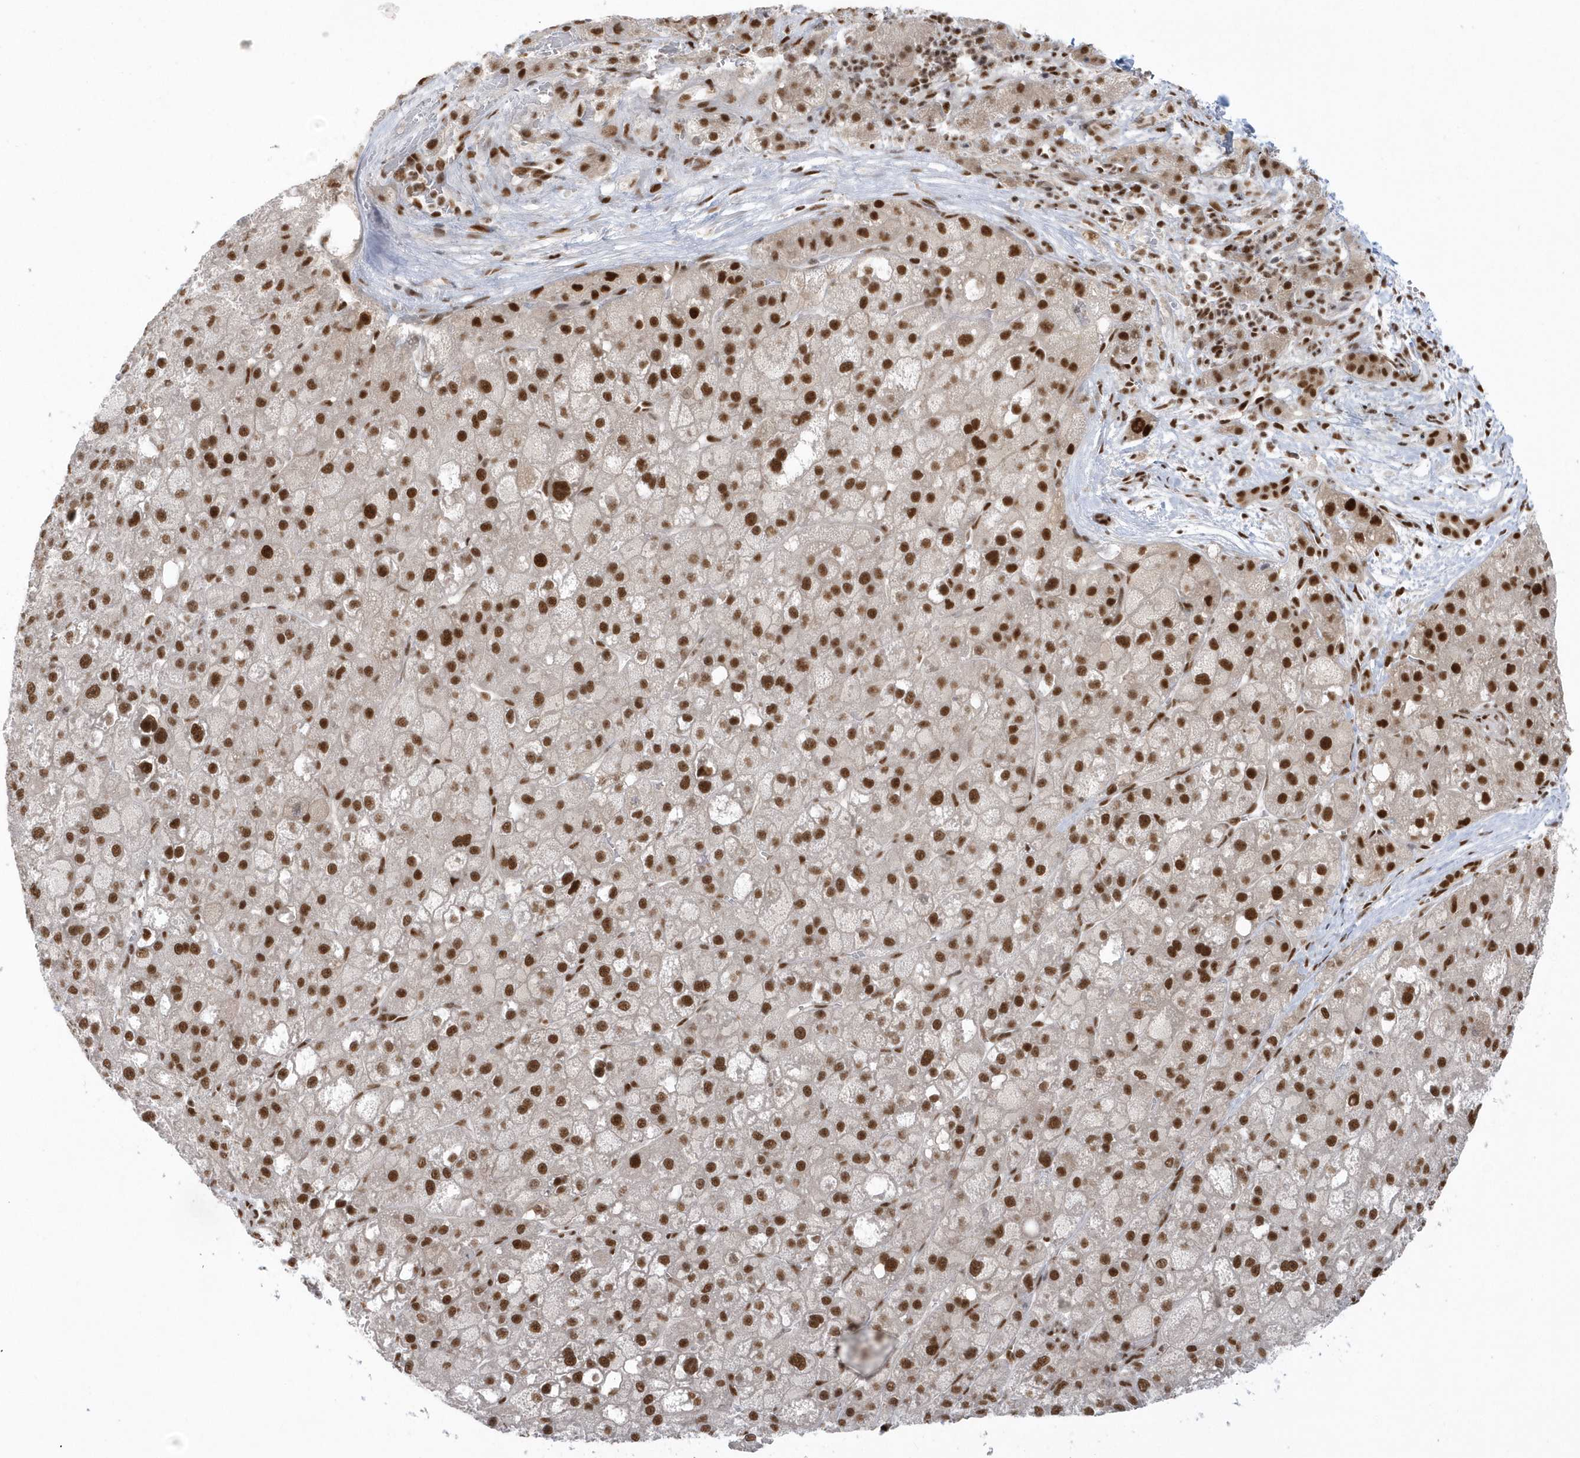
{"staining": {"intensity": "strong", "quantity": ">75%", "location": "nuclear"}, "tissue": "liver cancer", "cell_type": "Tumor cells", "image_type": "cancer", "snomed": [{"axis": "morphology", "description": "Carcinoma, Hepatocellular, NOS"}, {"axis": "topography", "description": "Liver"}], "caption": "This histopathology image displays immunohistochemistry (IHC) staining of human liver cancer, with high strong nuclear positivity in approximately >75% of tumor cells.", "gene": "SEPHS1", "patient": {"sex": "male", "age": 57}}